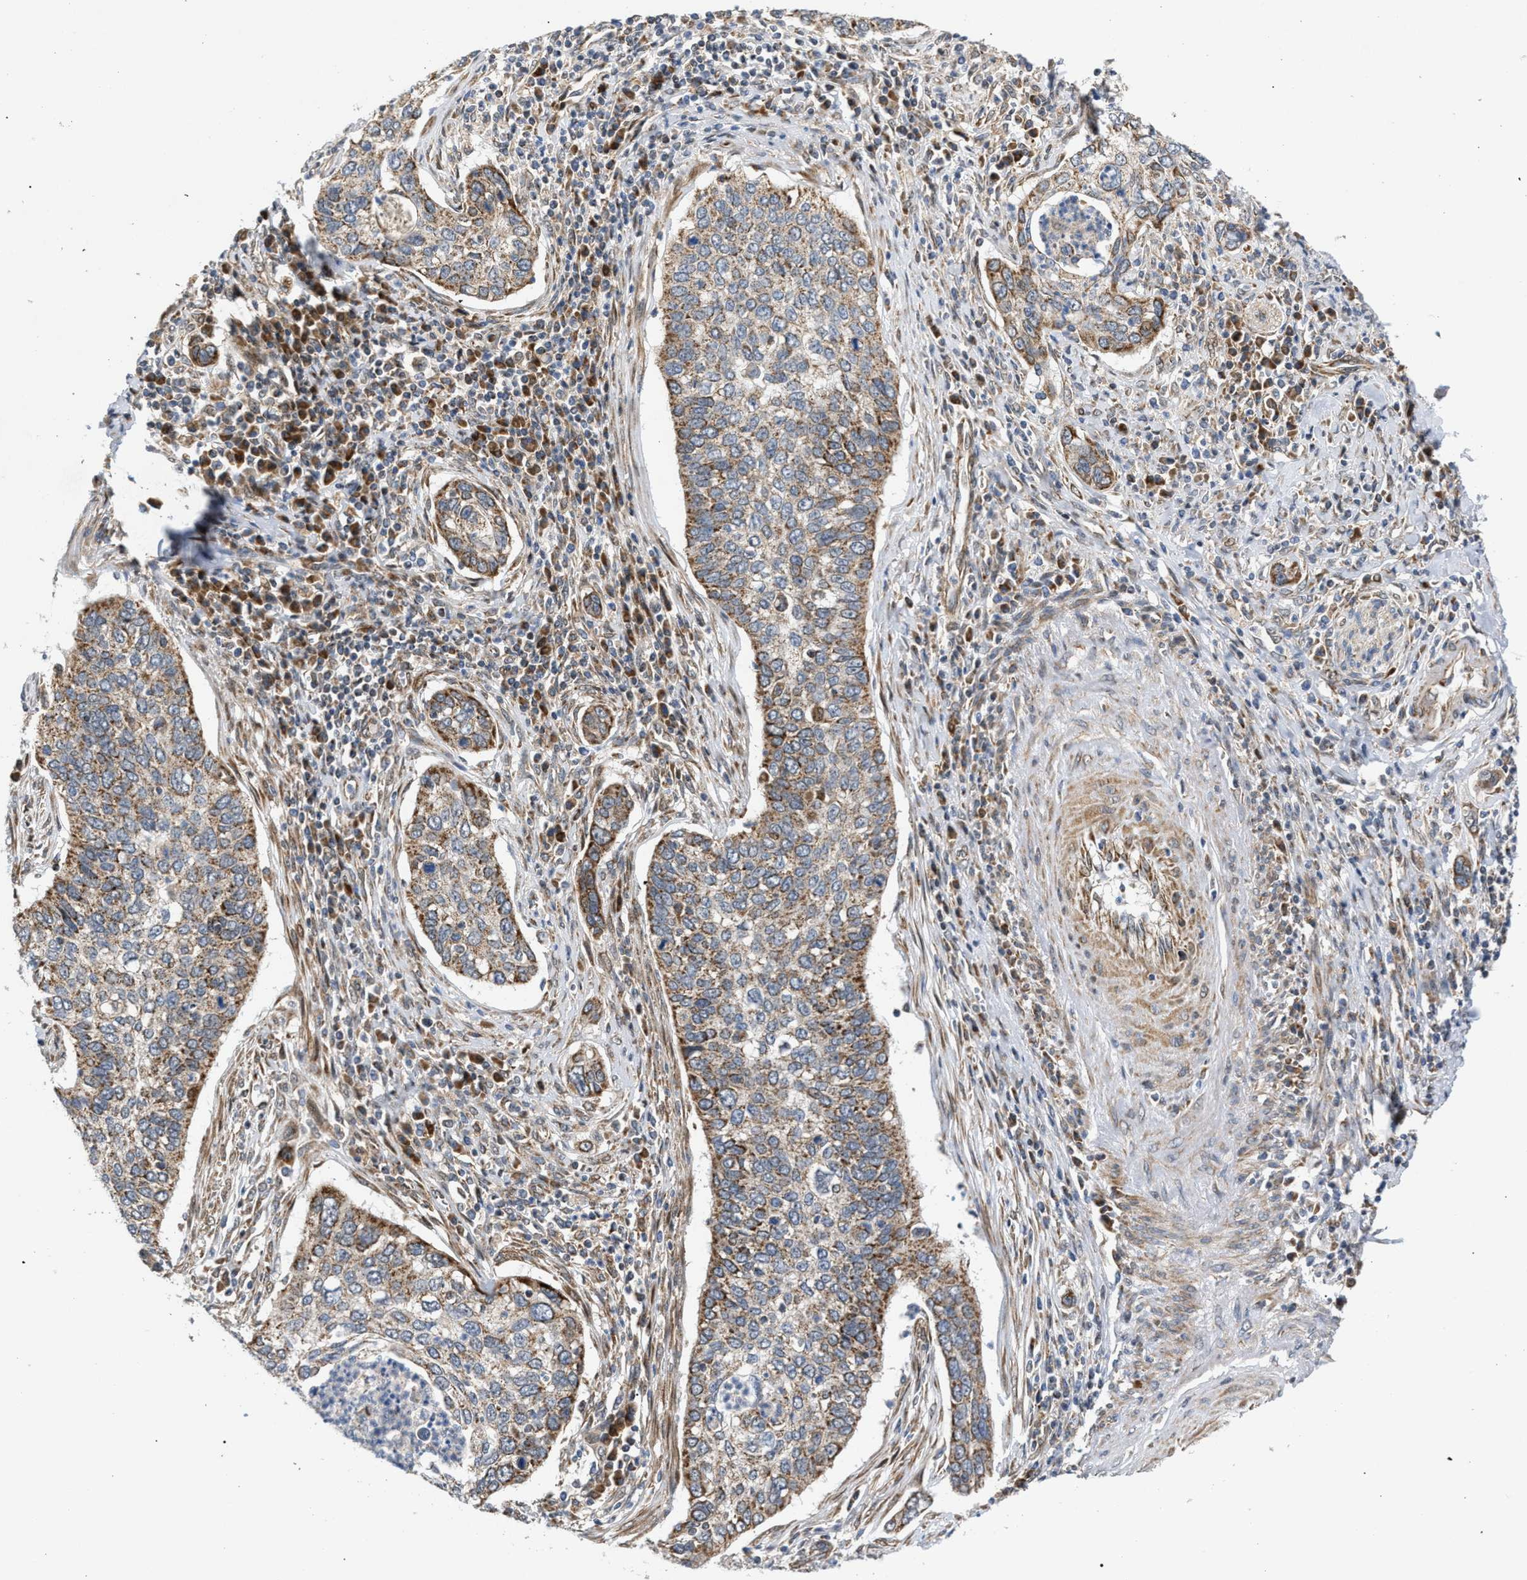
{"staining": {"intensity": "weak", "quantity": ">75%", "location": "cytoplasmic/membranous"}, "tissue": "cervical cancer", "cell_type": "Tumor cells", "image_type": "cancer", "snomed": [{"axis": "morphology", "description": "Squamous cell carcinoma, NOS"}, {"axis": "topography", "description": "Cervix"}], "caption": "Immunohistochemistry (IHC) micrograph of squamous cell carcinoma (cervical) stained for a protein (brown), which displays low levels of weak cytoplasmic/membranous expression in approximately >75% of tumor cells.", "gene": "TACO1", "patient": {"sex": "female", "age": 53}}